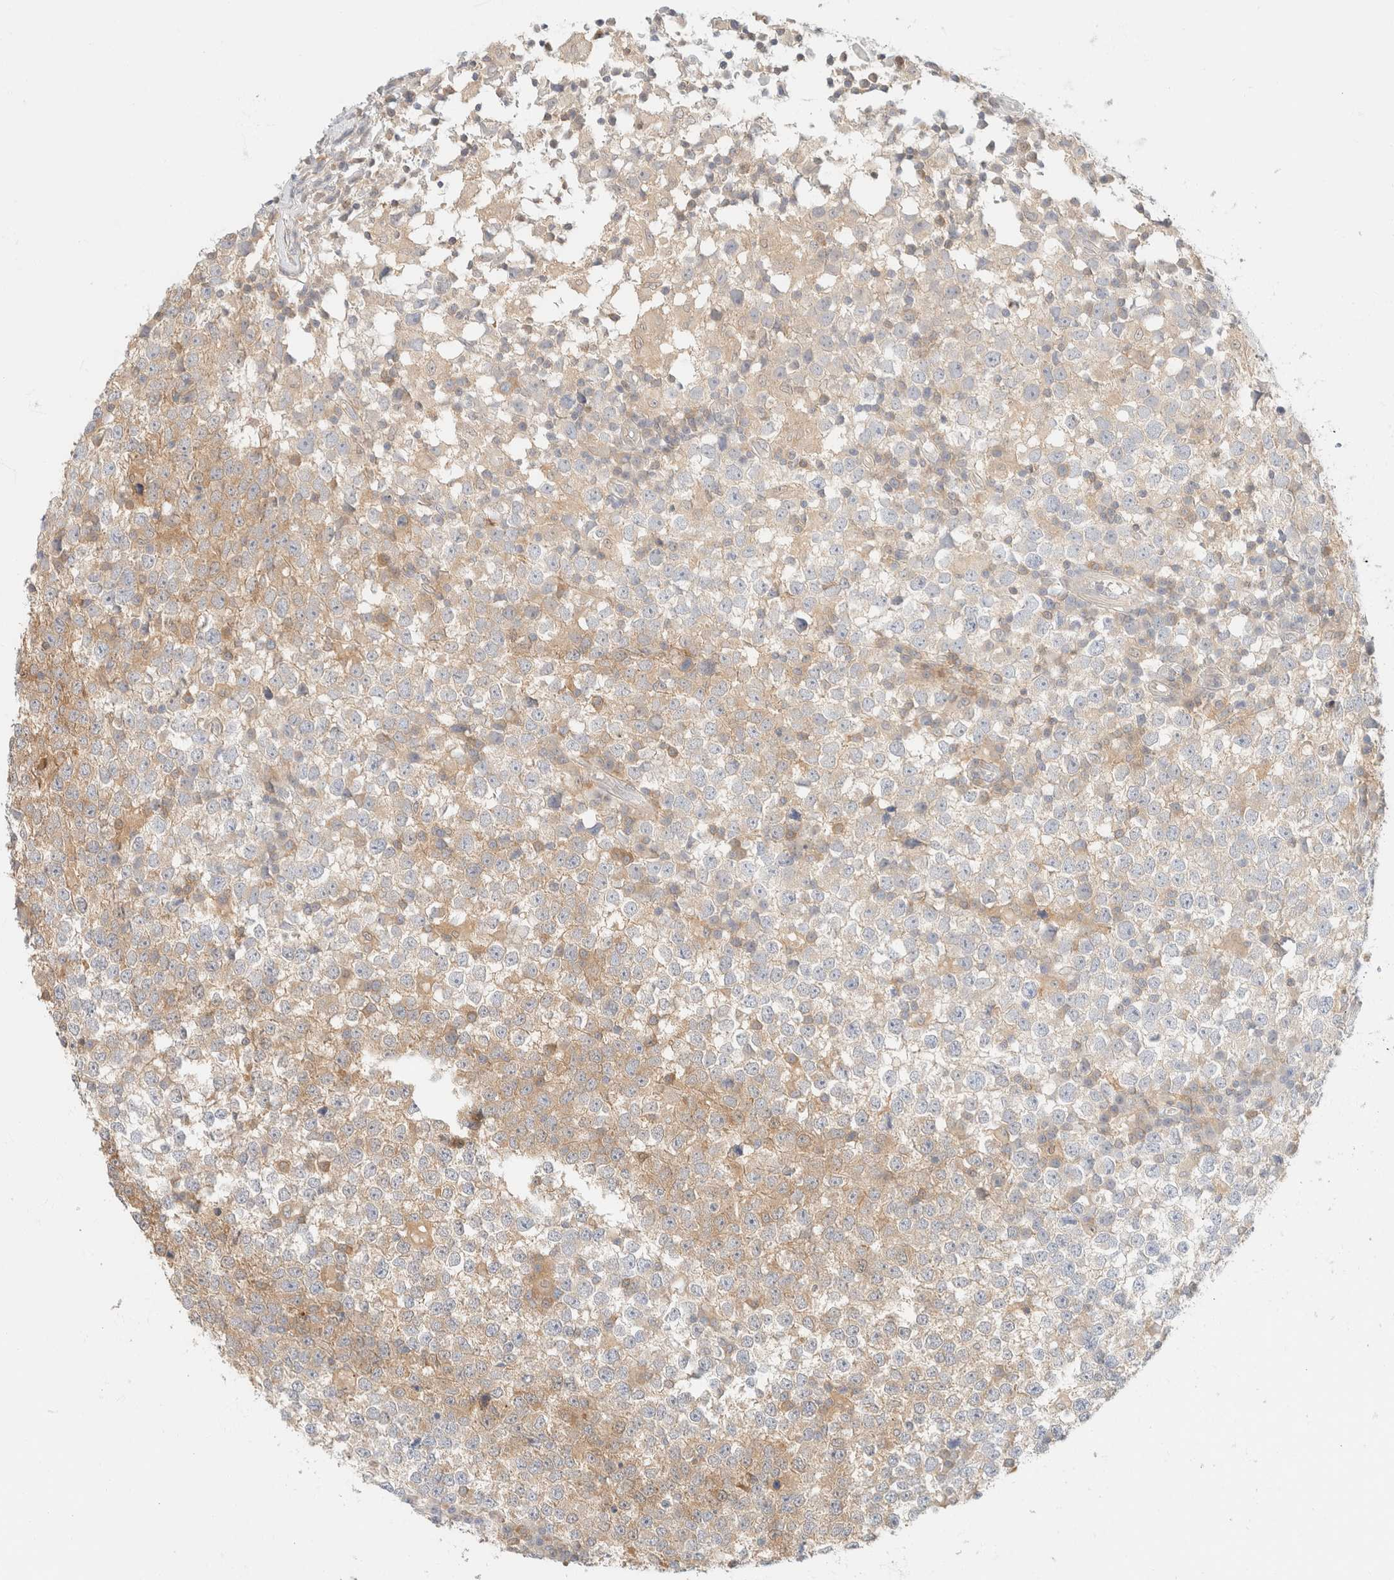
{"staining": {"intensity": "weak", "quantity": "25%-75%", "location": "cytoplasmic/membranous"}, "tissue": "testis cancer", "cell_type": "Tumor cells", "image_type": "cancer", "snomed": [{"axis": "morphology", "description": "Seminoma, NOS"}, {"axis": "topography", "description": "Testis"}], "caption": "Immunohistochemistry (IHC) (DAB) staining of human seminoma (testis) reveals weak cytoplasmic/membranous protein staining in about 25%-75% of tumor cells.", "gene": "GPI", "patient": {"sex": "male", "age": 65}}